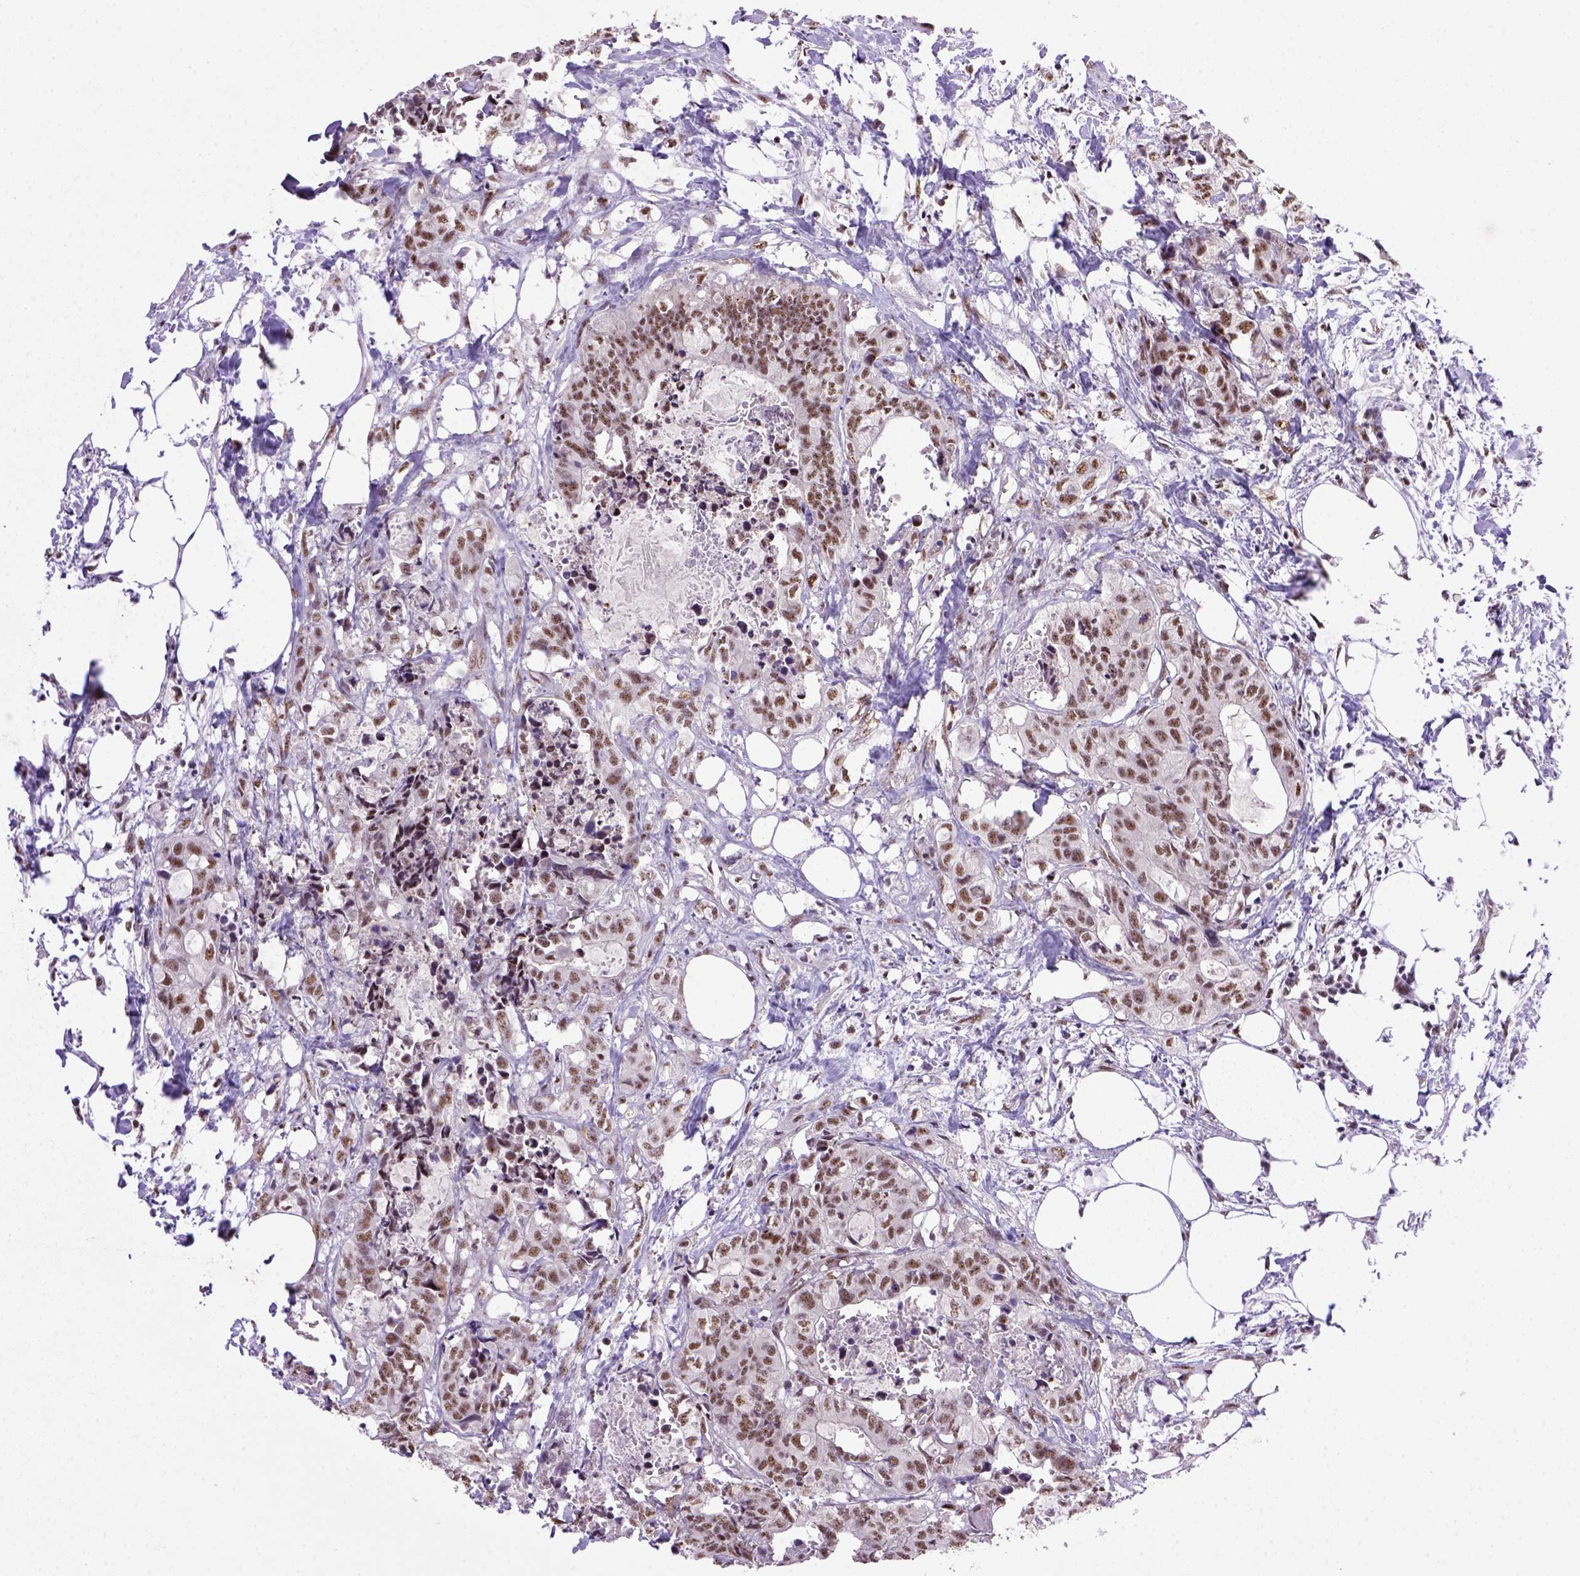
{"staining": {"intensity": "strong", "quantity": ">75%", "location": "nuclear"}, "tissue": "colorectal cancer", "cell_type": "Tumor cells", "image_type": "cancer", "snomed": [{"axis": "morphology", "description": "Adenocarcinoma, NOS"}, {"axis": "topography", "description": "Colon"}, {"axis": "topography", "description": "Rectum"}], "caption": "The image shows a brown stain indicating the presence of a protein in the nuclear of tumor cells in colorectal cancer (adenocarcinoma).", "gene": "PPIG", "patient": {"sex": "male", "age": 57}}